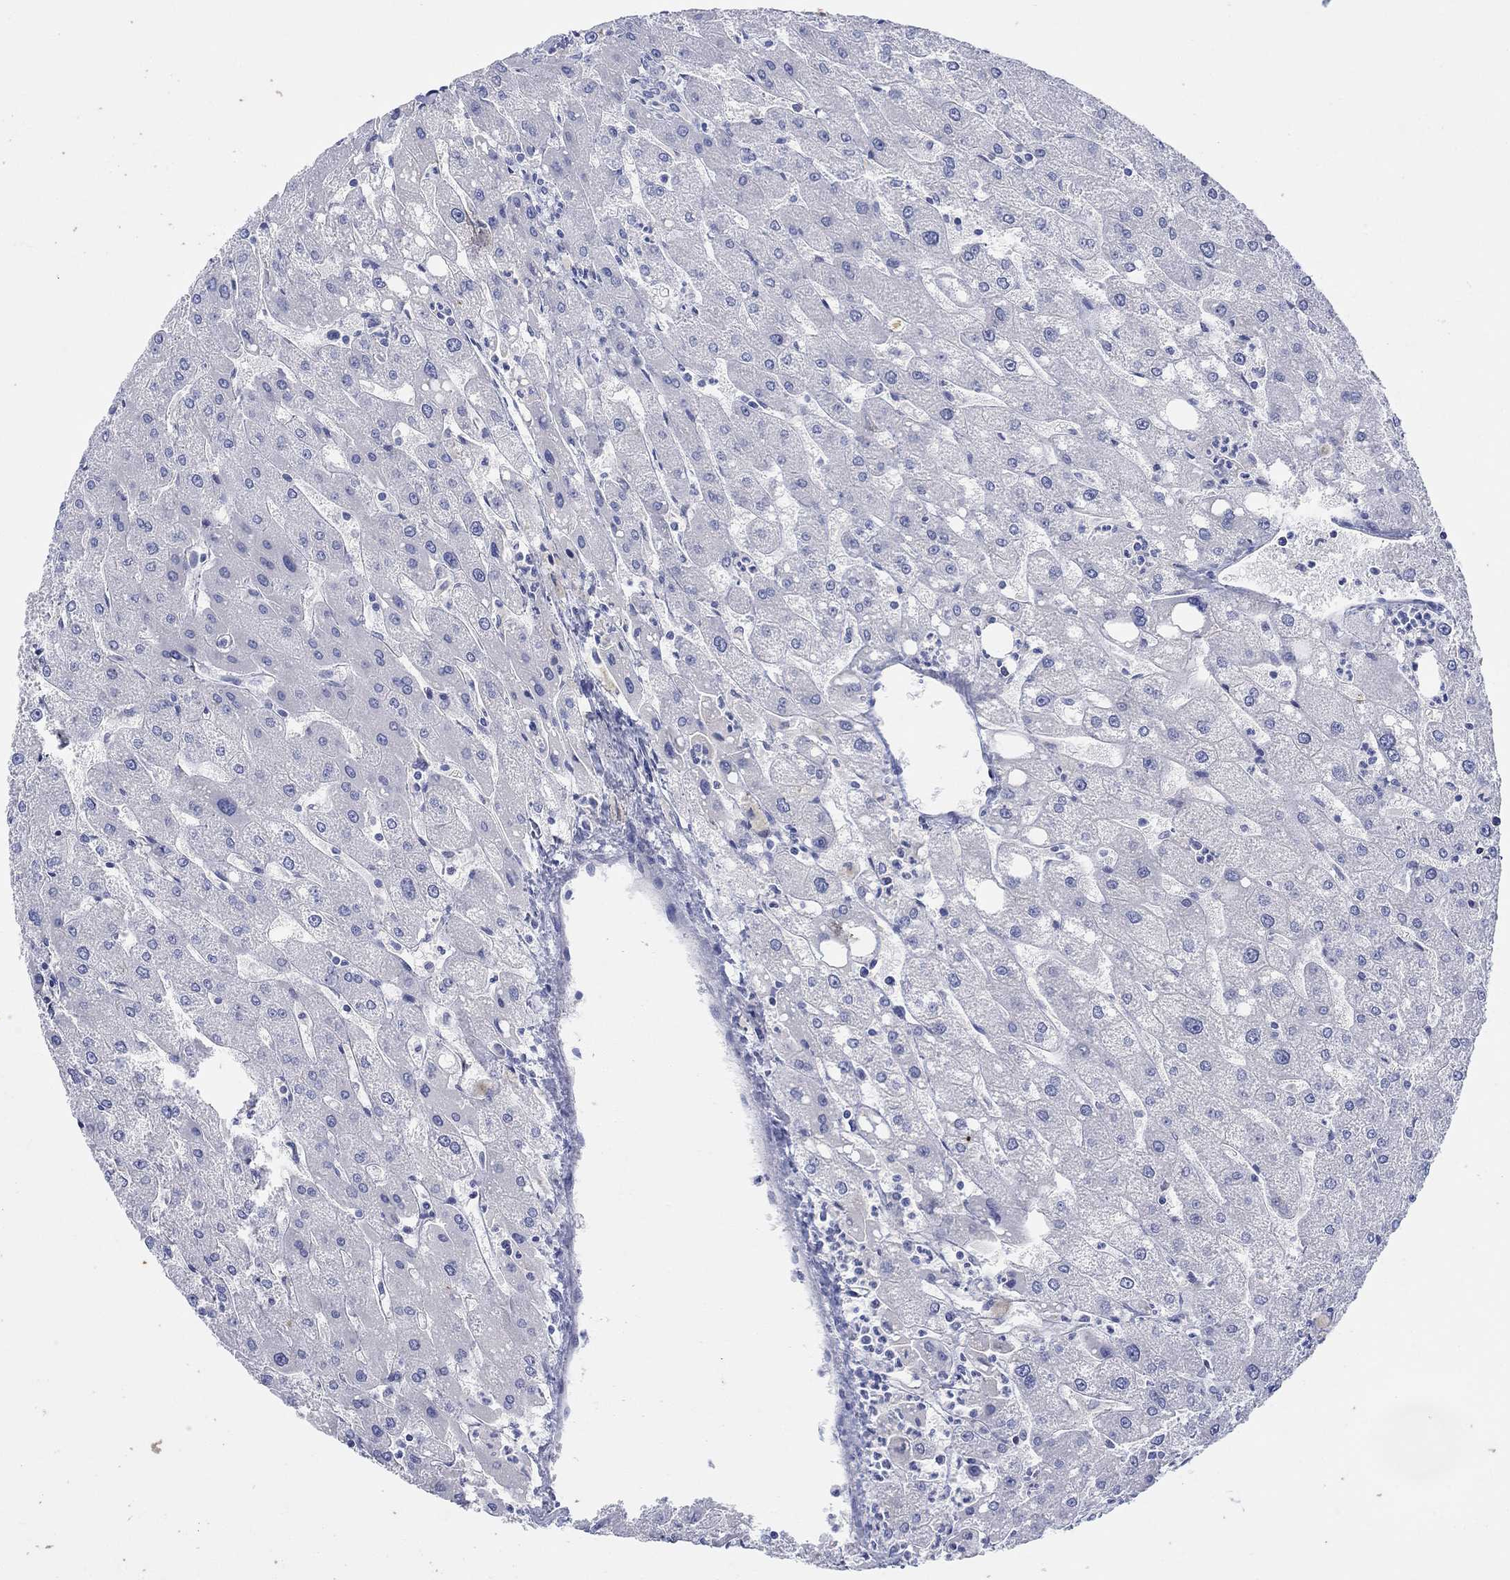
{"staining": {"intensity": "negative", "quantity": "none", "location": "none"}, "tissue": "liver", "cell_type": "Cholangiocytes", "image_type": "normal", "snomed": [{"axis": "morphology", "description": "Normal tissue, NOS"}, {"axis": "topography", "description": "Liver"}], "caption": "Immunohistochemistry (IHC) photomicrograph of normal liver: human liver stained with DAB displays no significant protein expression in cholangiocytes.", "gene": "KRT222", "patient": {"sex": "male", "age": 67}}